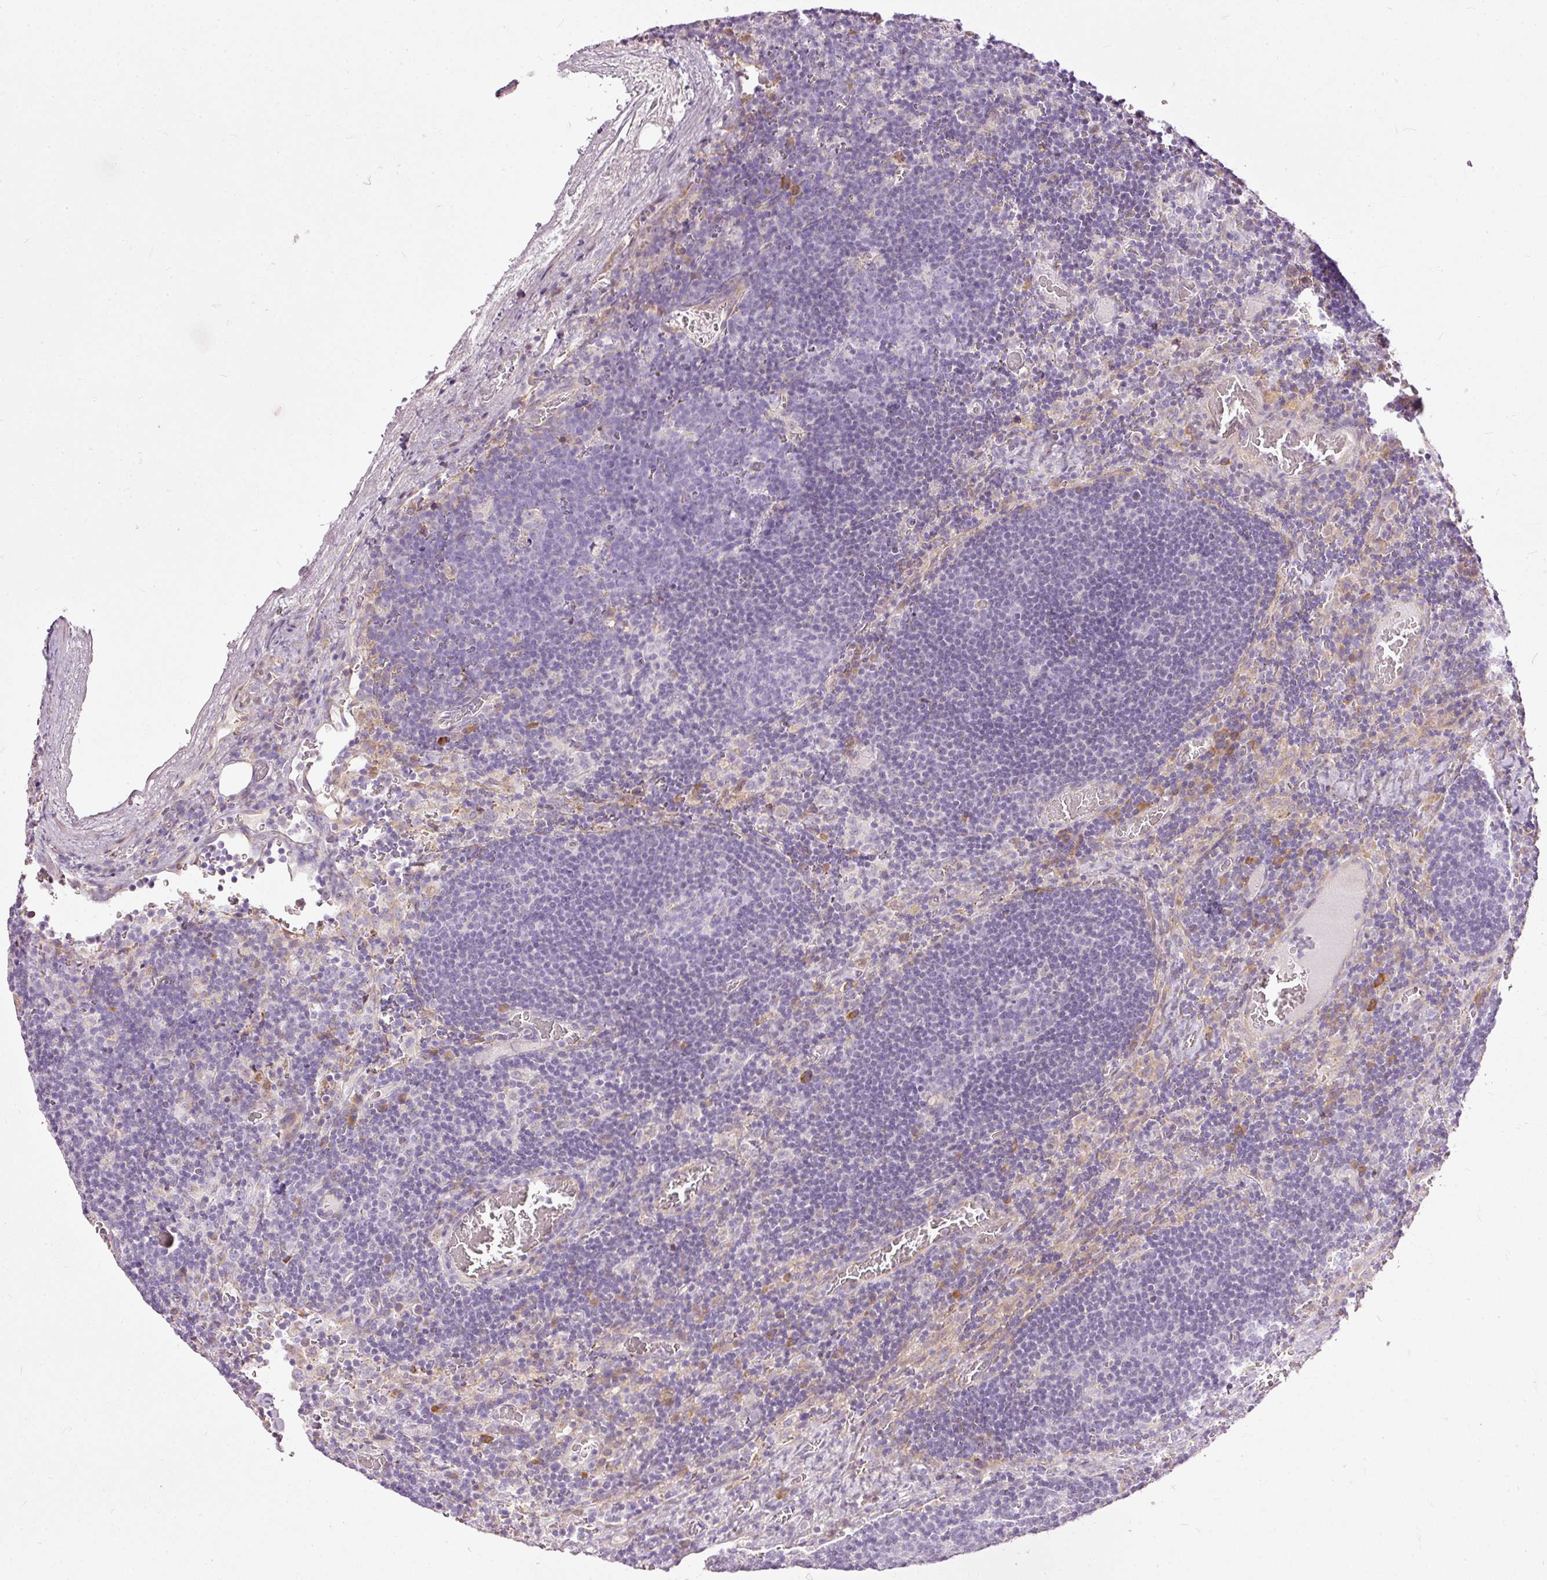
{"staining": {"intensity": "negative", "quantity": "none", "location": "none"}, "tissue": "lymph node", "cell_type": "Germinal center cells", "image_type": "normal", "snomed": [{"axis": "morphology", "description": "Normal tissue, NOS"}, {"axis": "topography", "description": "Lymph node"}], "caption": "Lymph node stained for a protein using immunohistochemistry reveals no expression germinal center cells.", "gene": "PAQR9", "patient": {"sex": "male", "age": 50}}